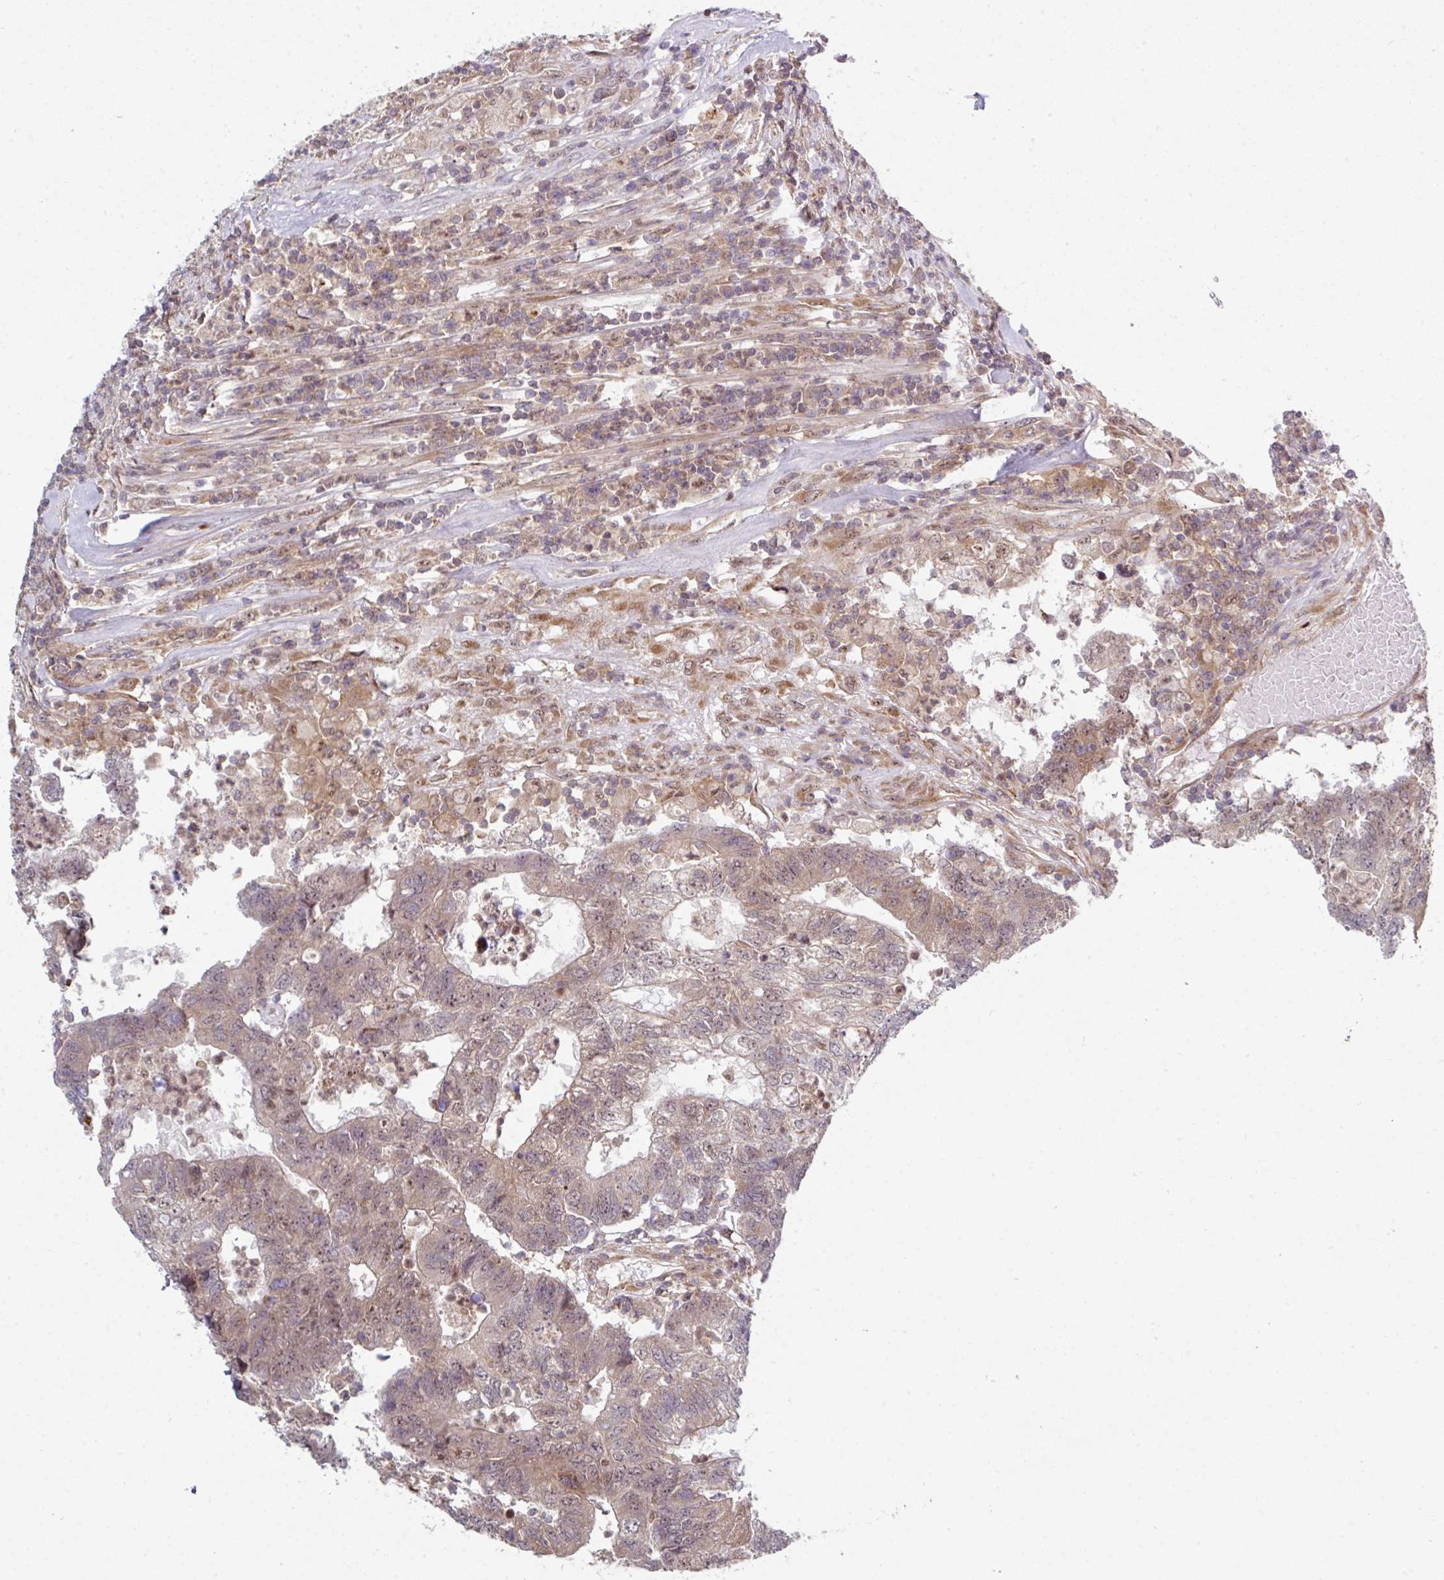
{"staining": {"intensity": "weak", "quantity": "25%-75%", "location": "cytoplasmic/membranous,nuclear"}, "tissue": "colorectal cancer", "cell_type": "Tumor cells", "image_type": "cancer", "snomed": [{"axis": "morphology", "description": "Adenocarcinoma, NOS"}, {"axis": "topography", "description": "Colon"}], "caption": "A low amount of weak cytoplasmic/membranous and nuclear staining is identified in approximately 25%-75% of tumor cells in colorectal adenocarcinoma tissue. (brown staining indicates protein expression, while blue staining denotes nuclei).", "gene": "CAMLG", "patient": {"sex": "female", "age": 48}}